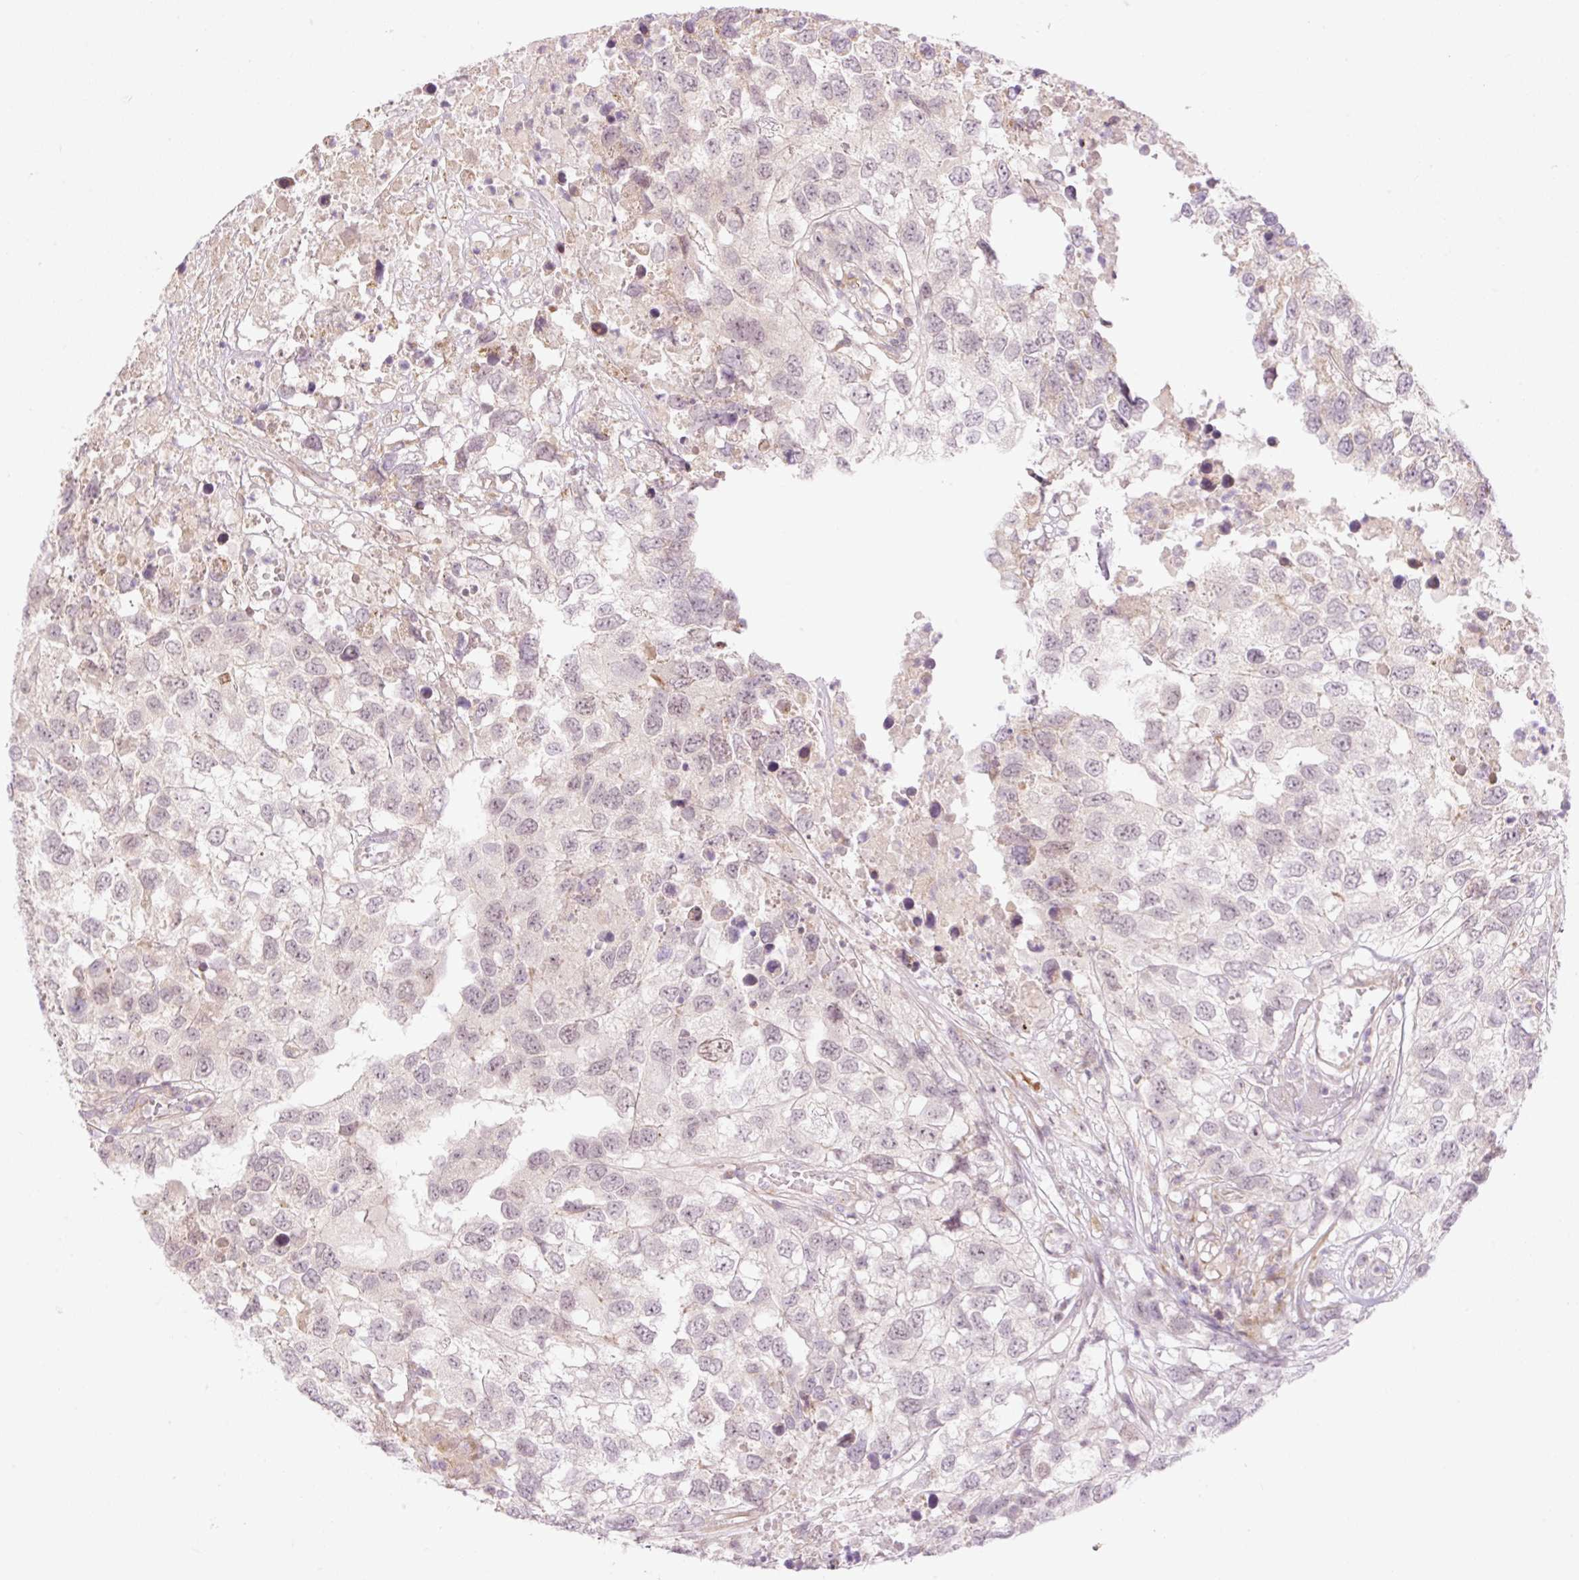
{"staining": {"intensity": "weak", "quantity": "<25%", "location": "nuclear"}, "tissue": "testis cancer", "cell_type": "Tumor cells", "image_type": "cancer", "snomed": [{"axis": "morphology", "description": "Carcinoma, Embryonal, NOS"}, {"axis": "topography", "description": "Testis"}], "caption": "Immunohistochemistry image of neoplastic tissue: human embryonal carcinoma (testis) stained with DAB (3,3'-diaminobenzidine) shows no significant protein positivity in tumor cells.", "gene": "ZNF394", "patient": {"sex": "male", "age": 83}}